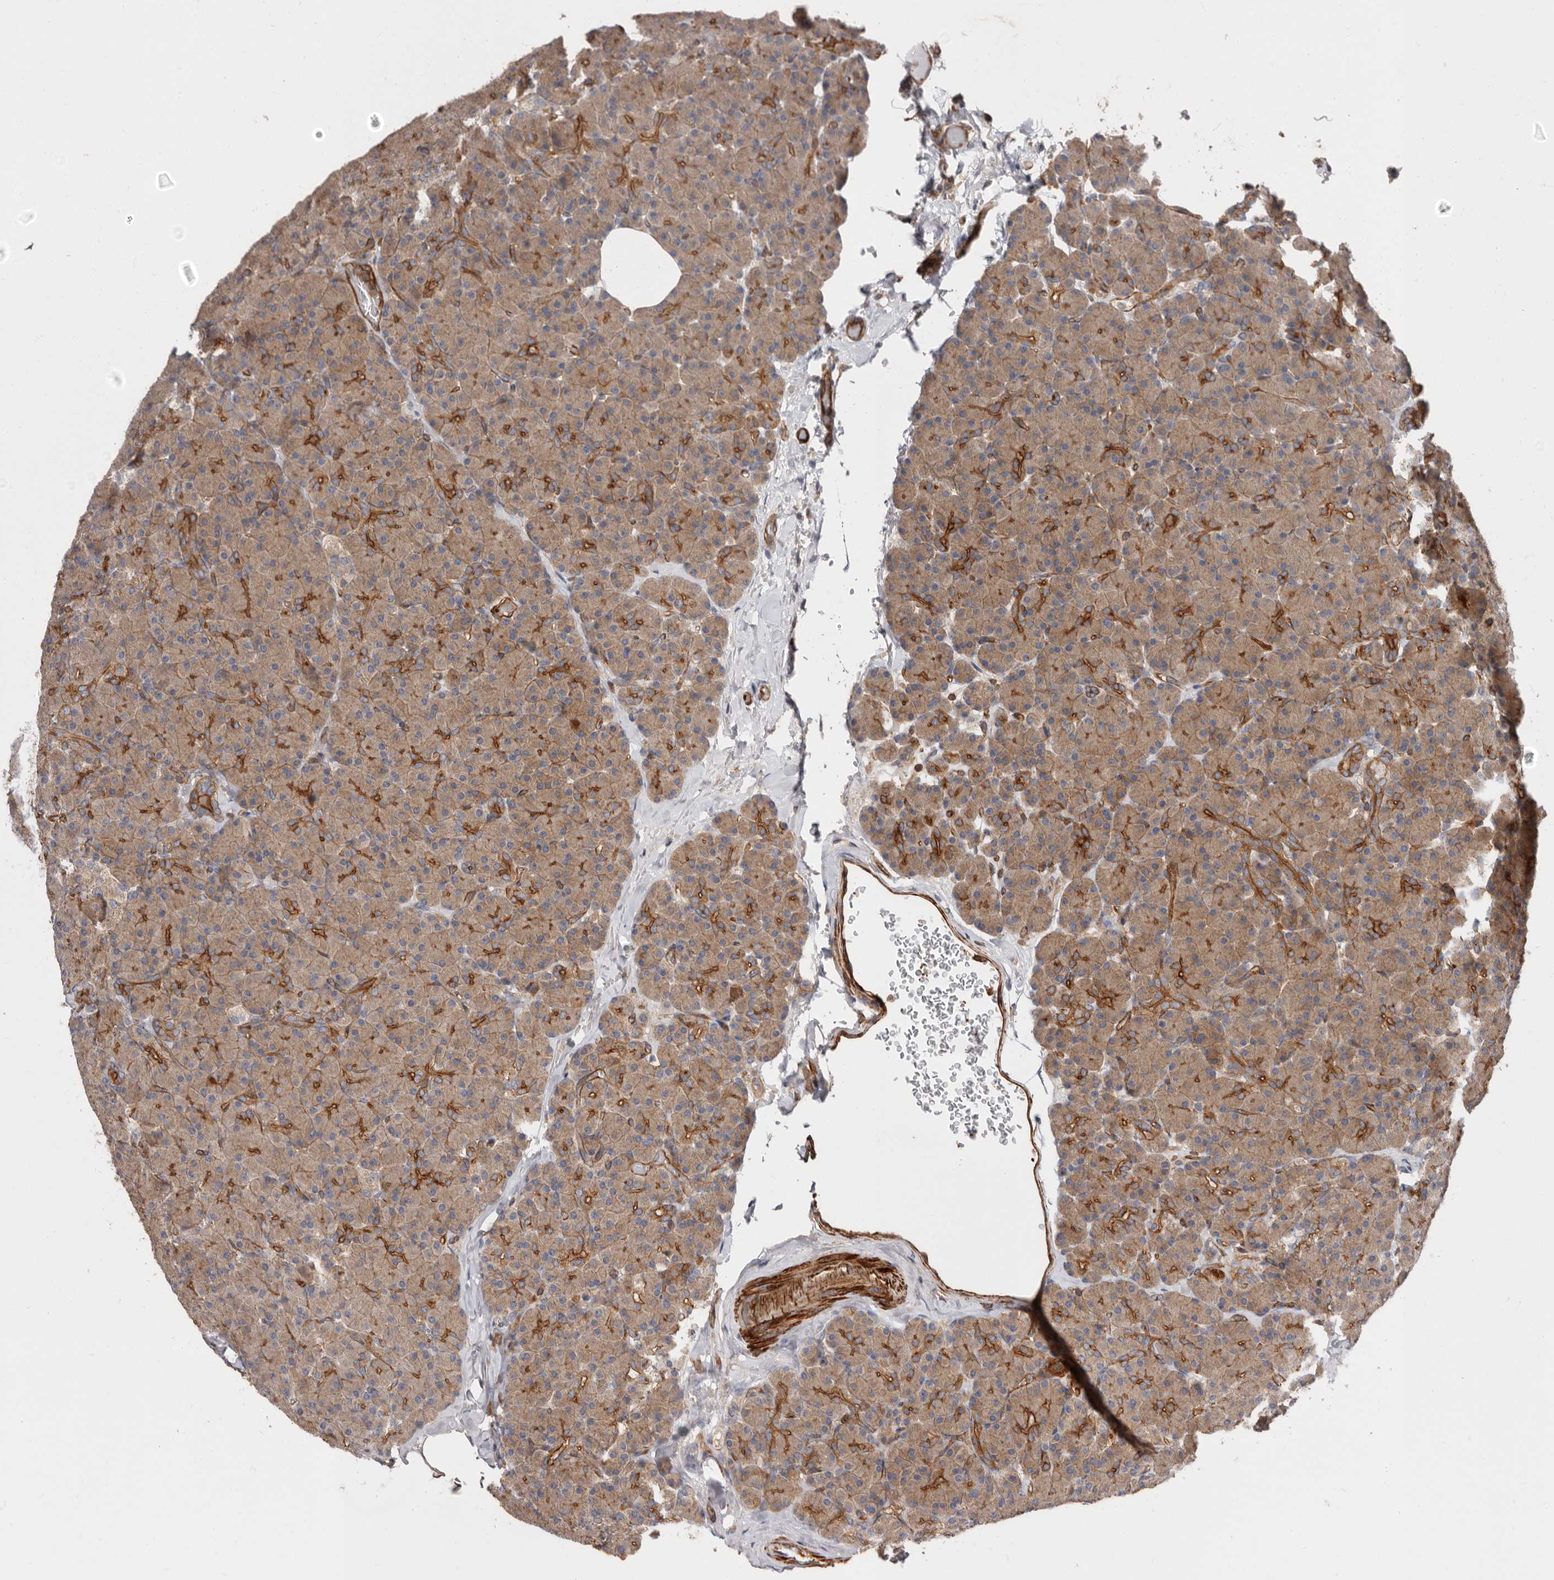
{"staining": {"intensity": "moderate", "quantity": ">75%", "location": "cytoplasmic/membranous"}, "tissue": "pancreas", "cell_type": "Exocrine glandular cells", "image_type": "normal", "snomed": [{"axis": "morphology", "description": "Normal tissue, NOS"}, {"axis": "topography", "description": "Pancreas"}], "caption": "Protein analysis of benign pancreas displays moderate cytoplasmic/membranous expression in approximately >75% of exocrine glandular cells.", "gene": "TMC7", "patient": {"sex": "female", "age": 43}}